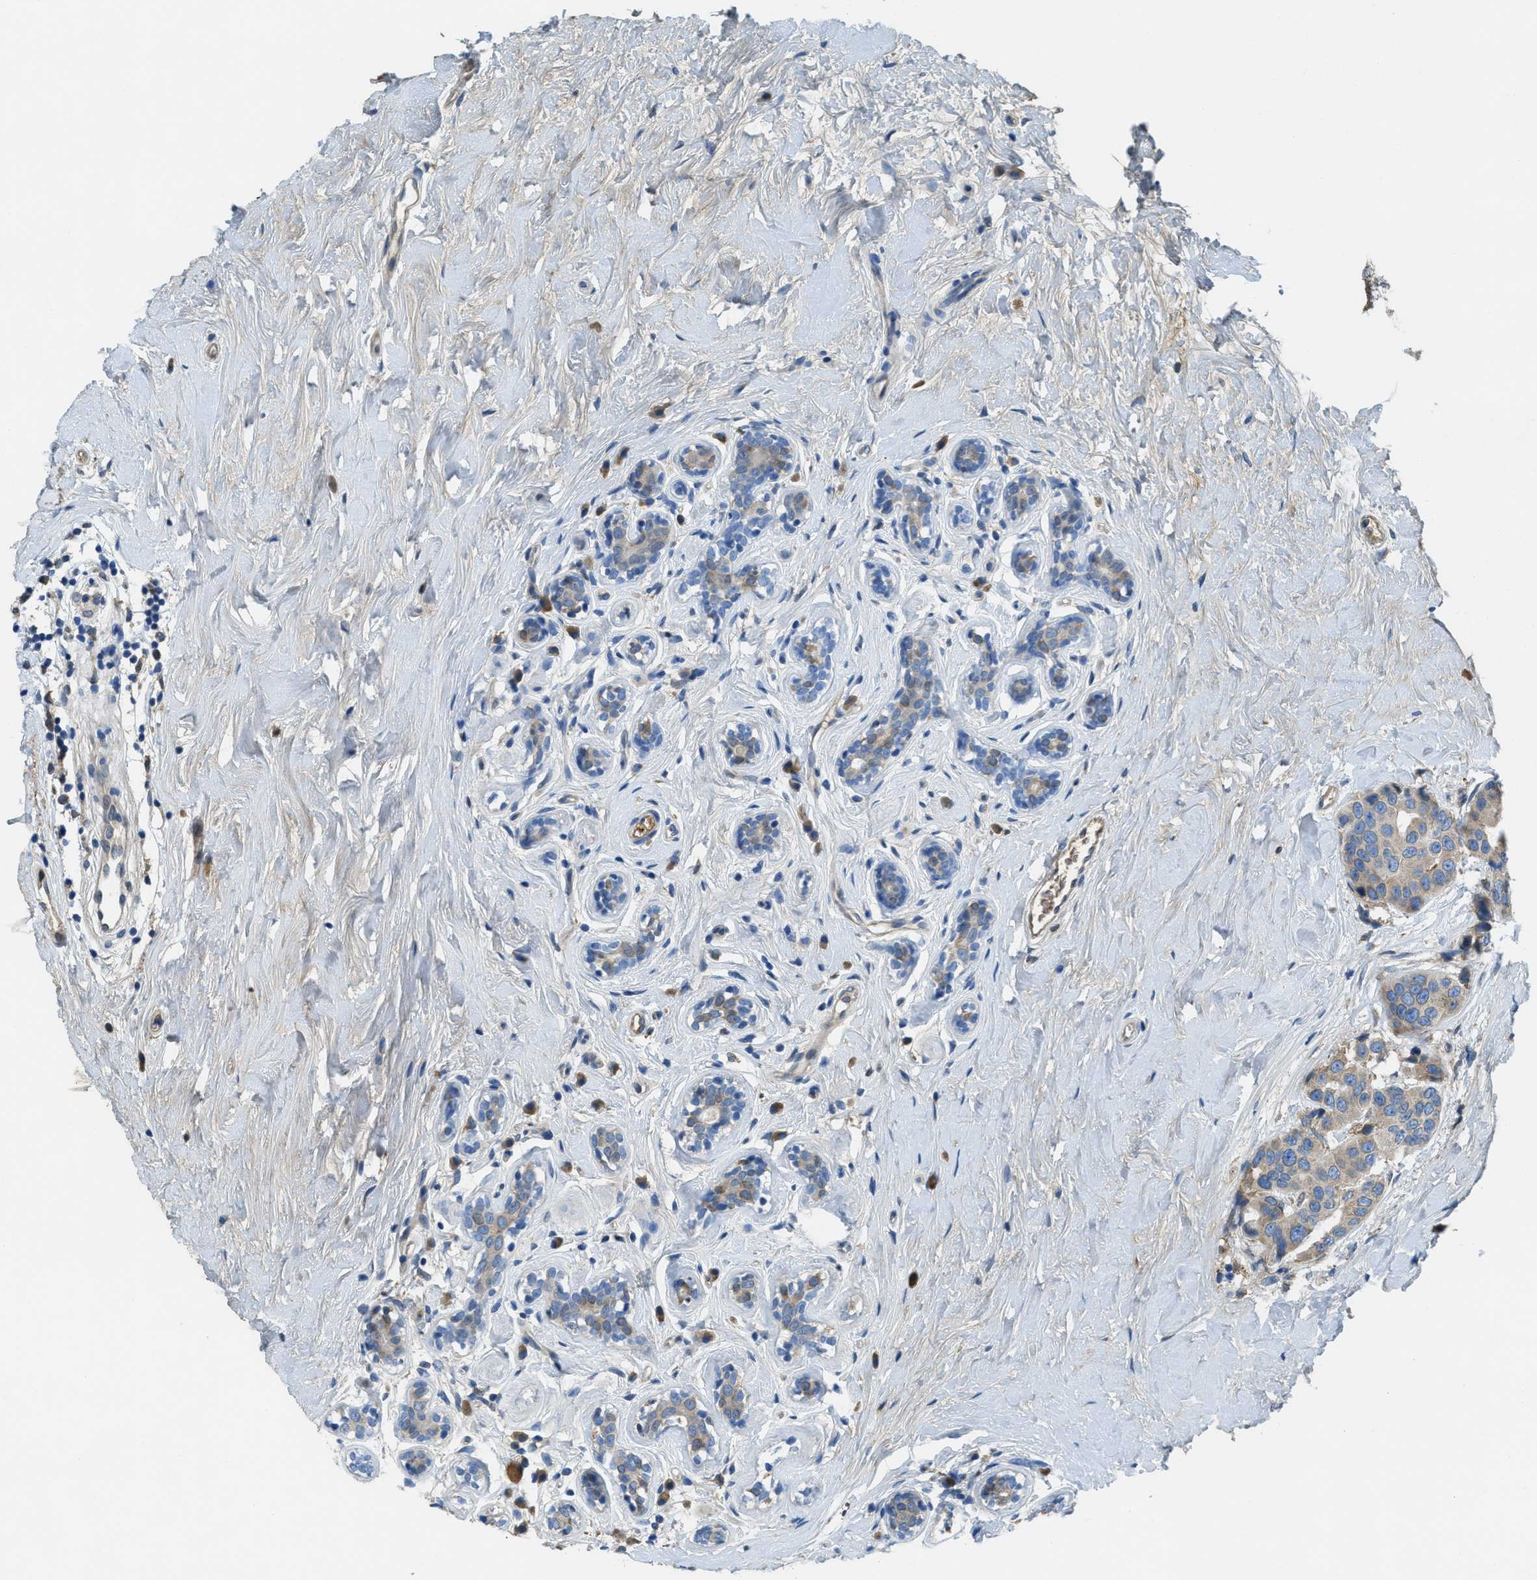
{"staining": {"intensity": "weak", "quantity": "25%-75%", "location": "cytoplasmic/membranous"}, "tissue": "breast cancer", "cell_type": "Tumor cells", "image_type": "cancer", "snomed": [{"axis": "morphology", "description": "Normal tissue, NOS"}, {"axis": "morphology", "description": "Duct carcinoma"}, {"axis": "topography", "description": "Breast"}], "caption": "Immunohistochemistry (DAB) staining of human breast intraductal carcinoma reveals weak cytoplasmic/membranous protein expression in about 25%-75% of tumor cells.", "gene": "MPDU1", "patient": {"sex": "female", "age": 39}}